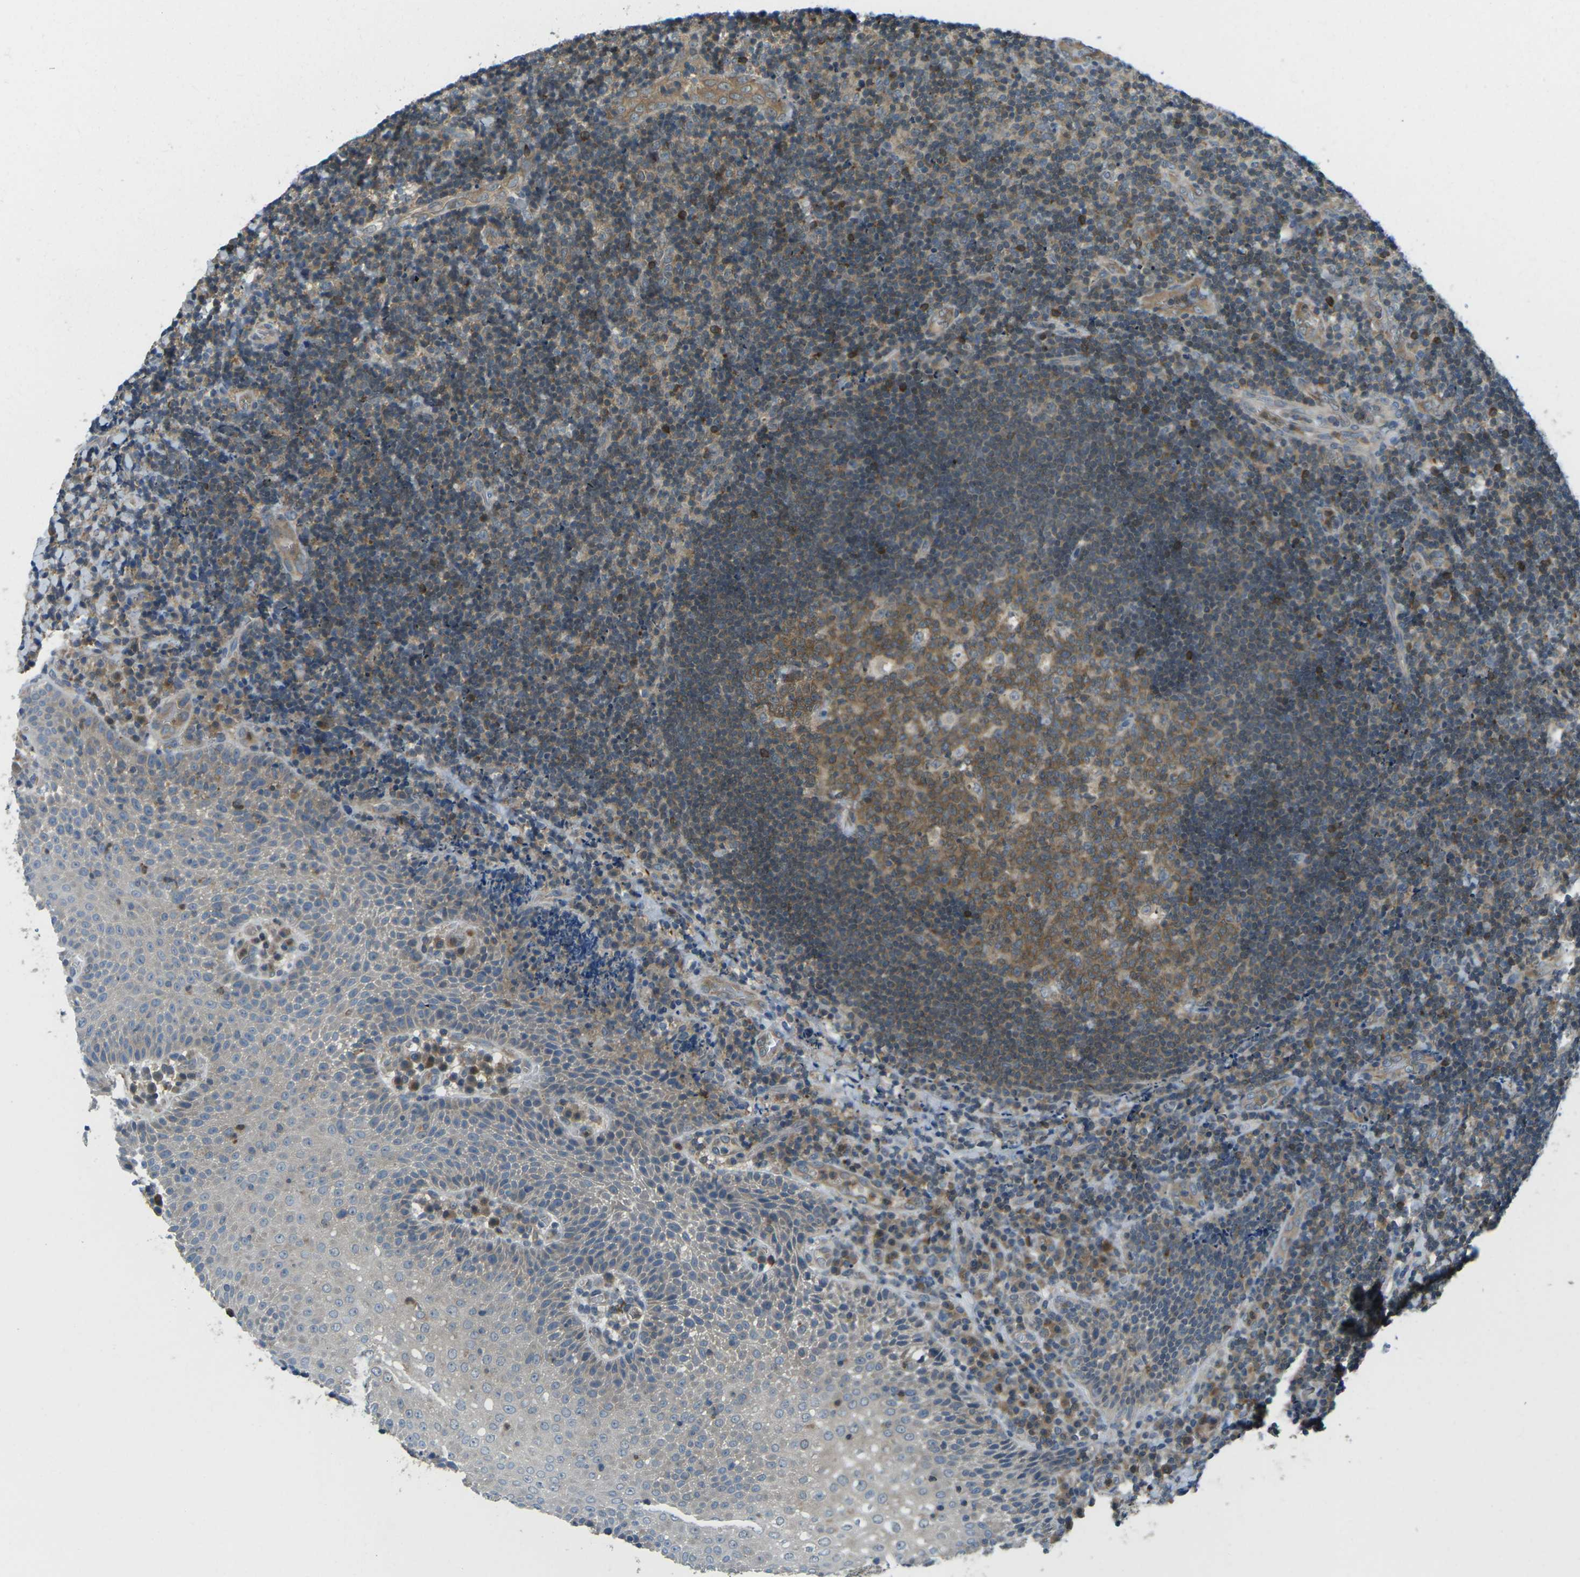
{"staining": {"intensity": "weak", "quantity": ">75%", "location": "cytoplasmic/membranous,nuclear"}, "tissue": "lymphoma", "cell_type": "Tumor cells", "image_type": "cancer", "snomed": [{"axis": "morphology", "description": "Malignant lymphoma, non-Hodgkin's type, High grade"}, {"axis": "topography", "description": "Tonsil"}], "caption": "About >75% of tumor cells in human lymphoma display weak cytoplasmic/membranous and nuclear protein positivity as visualized by brown immunohistochemical staining.", "gene": "PIEZO2", "patient": {"sex": "female", "age": 36}}